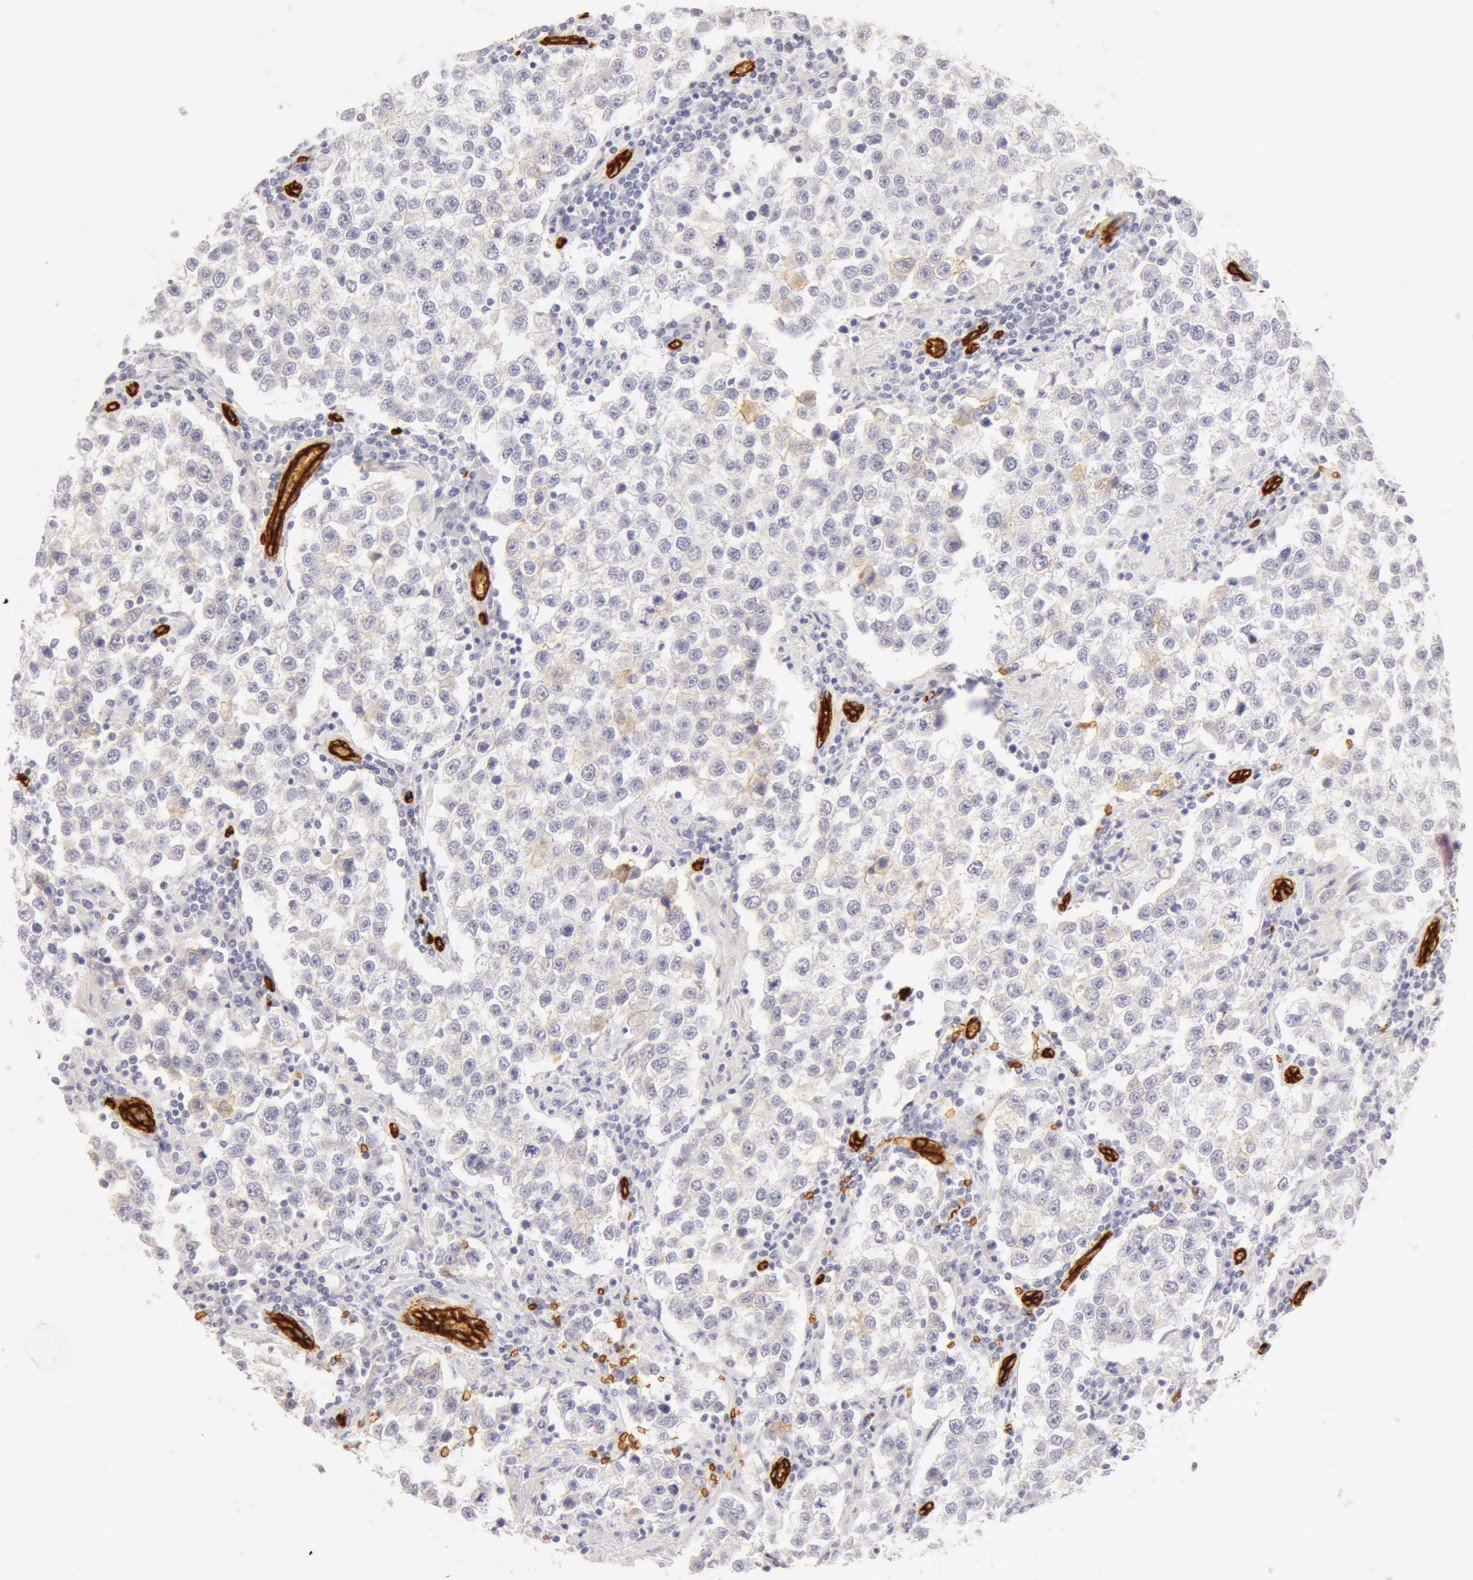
{"staining": {"intensity": "negative", "quantity": "none", "location": "none"}, "tissue": "testis cancer", "cell_type": "Tumor cells", "image_type": "cancer", "snomed": [{"axis": "morphology", "description": "Seminoma, NOS"}, {"axis": "topography", "description": "Testis"}], "caption": "Human seminoma (testis) stained for a protein using IHC demonstrates no expression in tumor cells.", "gene": "AQP1", "patient": {"sex": "male", "age": 36}}